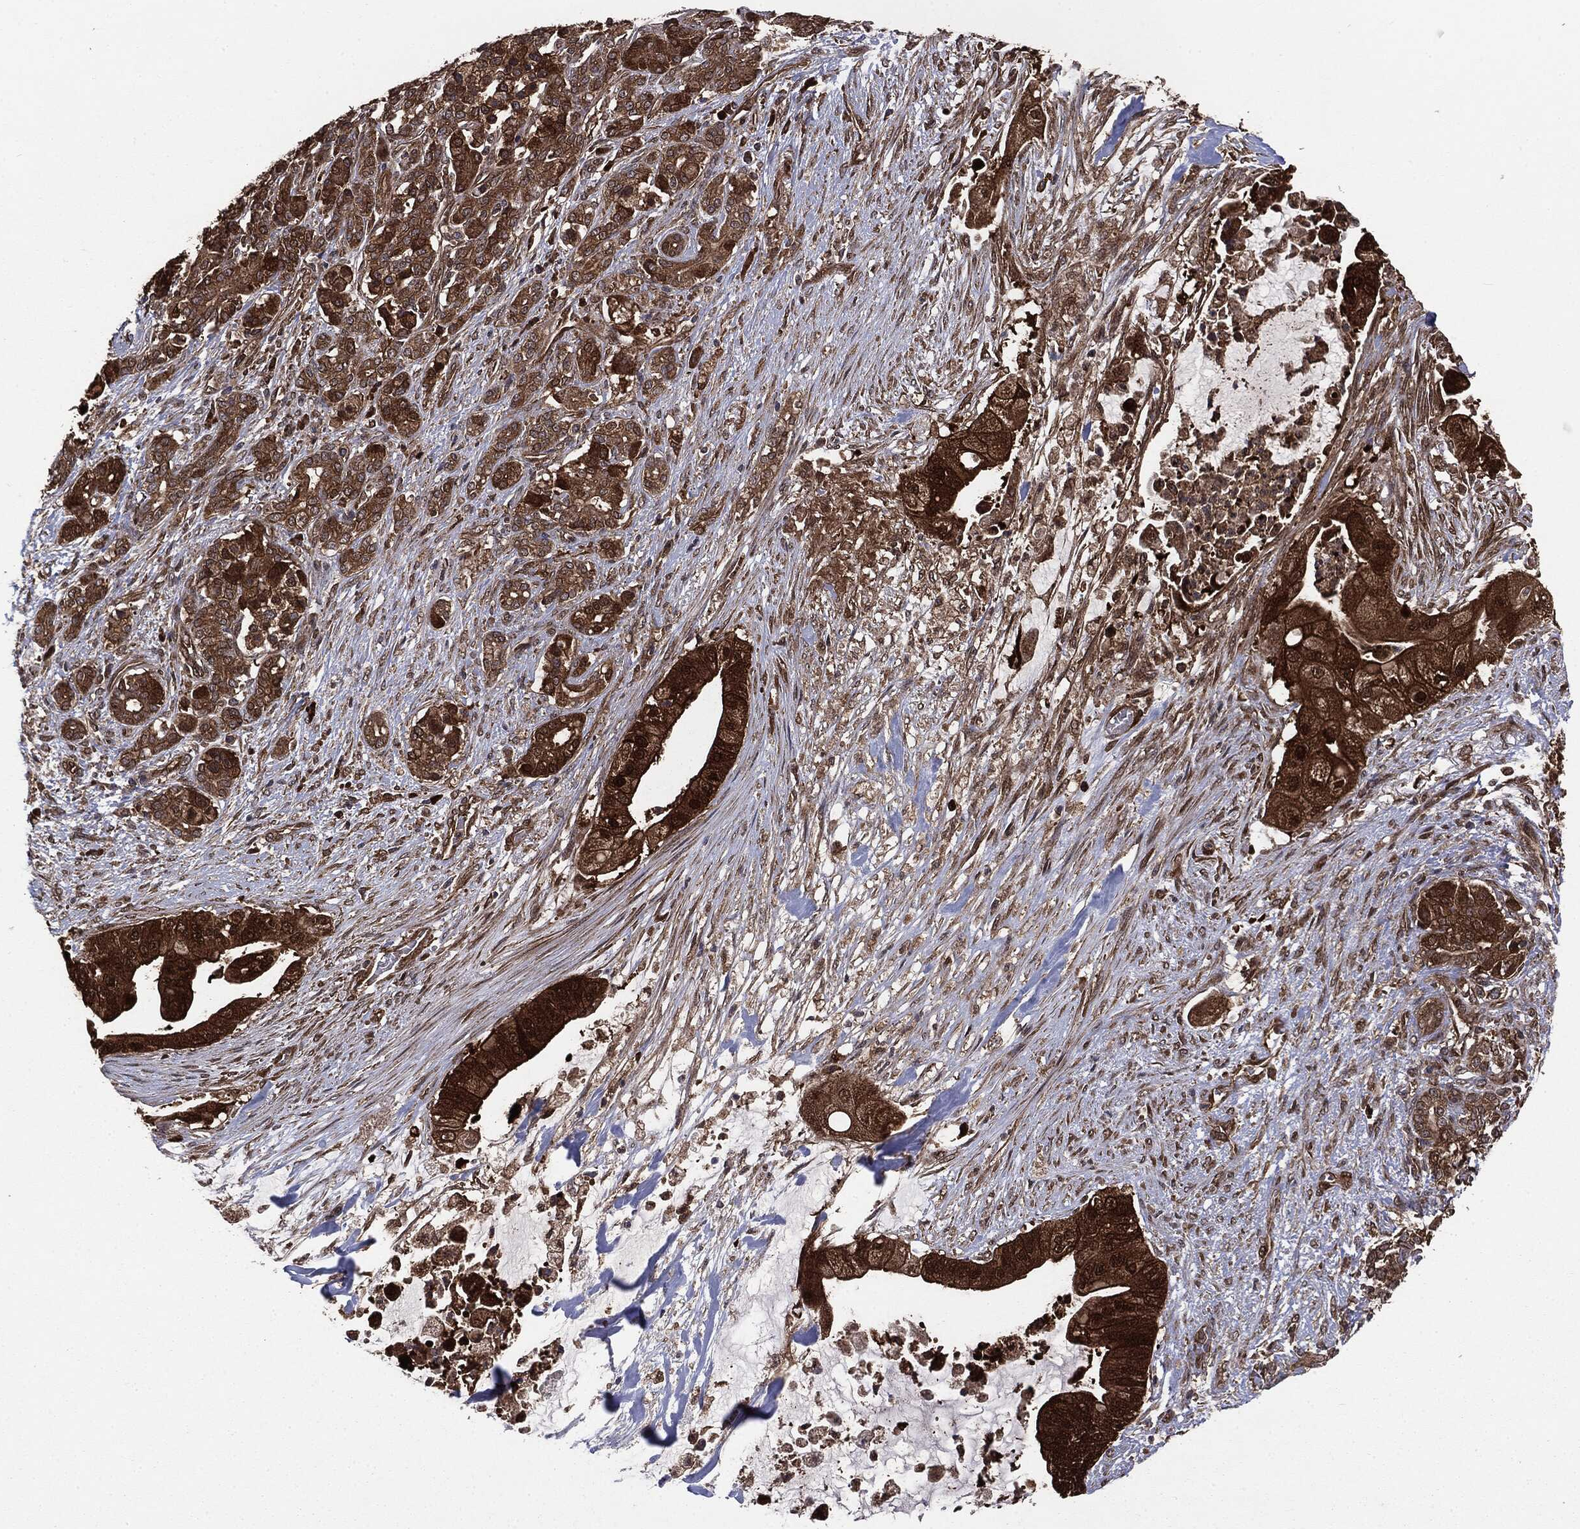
{"staining": {"intensity": "strong", "quantity": ">75%", "location": "cytoplasmic/membranous"}, "tissue": "pancreatic cancer", "cell_type": "Tumor cells", "image_type": "cancer", "snomed": [{"axis": "morphology", "description": "Normal tissue, NOS"}, {"axis": "morphology", "description": "Inflammation, NOS"}, {"axis": "morphology", "description": "Adenocarcinoma, NOS"}, {"axis": "topography", "description": "Pancreas"}], "caption": "This is an image of IHC staining of pancreatic cancer (adenocarcinoma), which shows strong staining in the cytoplasmic/membranous of tumor cells.", "gene": "NME1", "patient": {"sex": "male", "age": 57}}